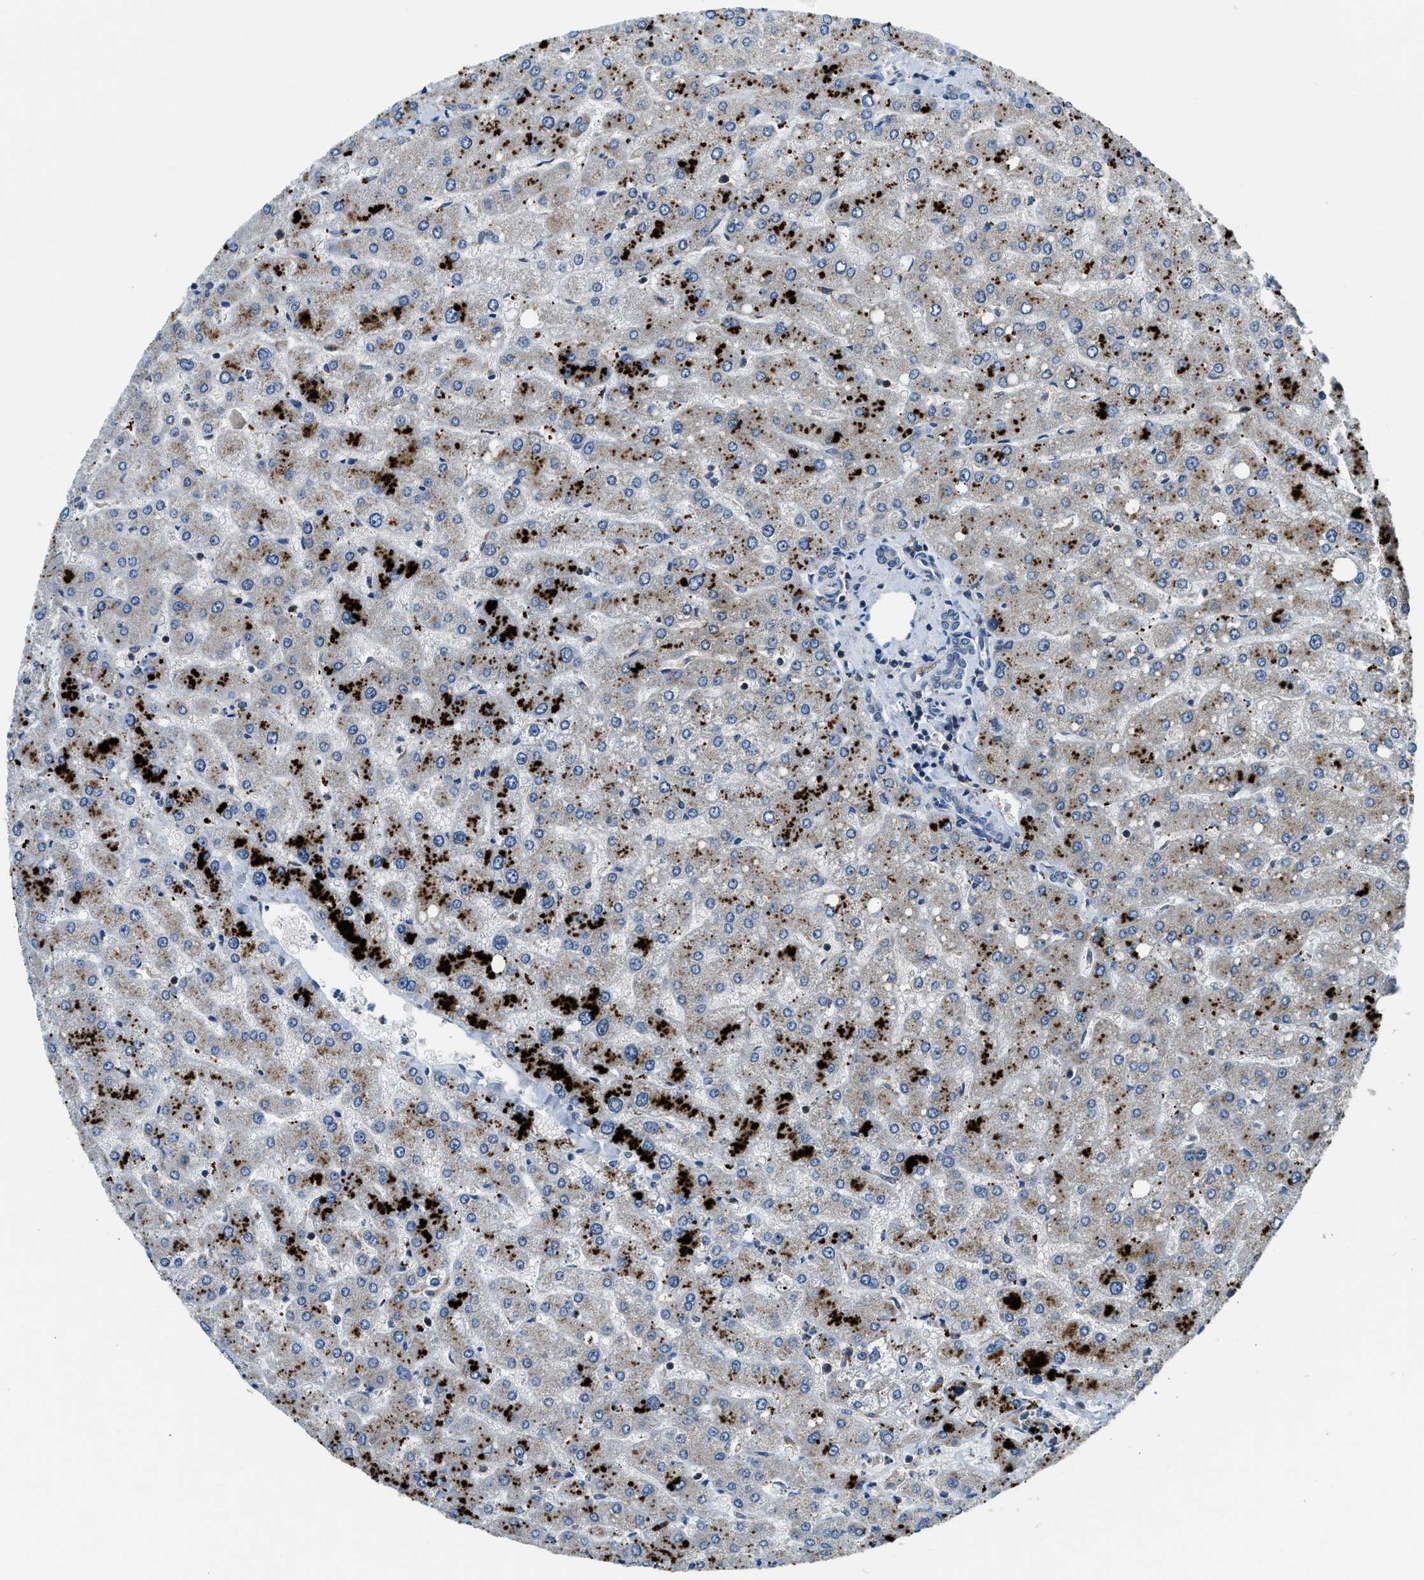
{"staining": {"intensity": "negative", "quantity": "none", "location": "none"}, "tissue": "liver", "cell_type": "Cholangiocytes", "image_type": "normal", "snomed": [{"axis": "morphology", "description": "Normal tissue, NOS"}, {"axis": "topography", "description": "Liver"}], "caption": "IHC micrograph of unremarkable liver: human liver stained with DAB (3,3'-diaminobenzidine) displays no significant protein positivity in cholangiocytes. (Stains: DAB immunohistochemistry with hematoxylin counter stain, Microscopy: brightfield microscopy at high magnification).", "gene": "PAFAH2", "patient": {"sex": "male", "age": 55}}